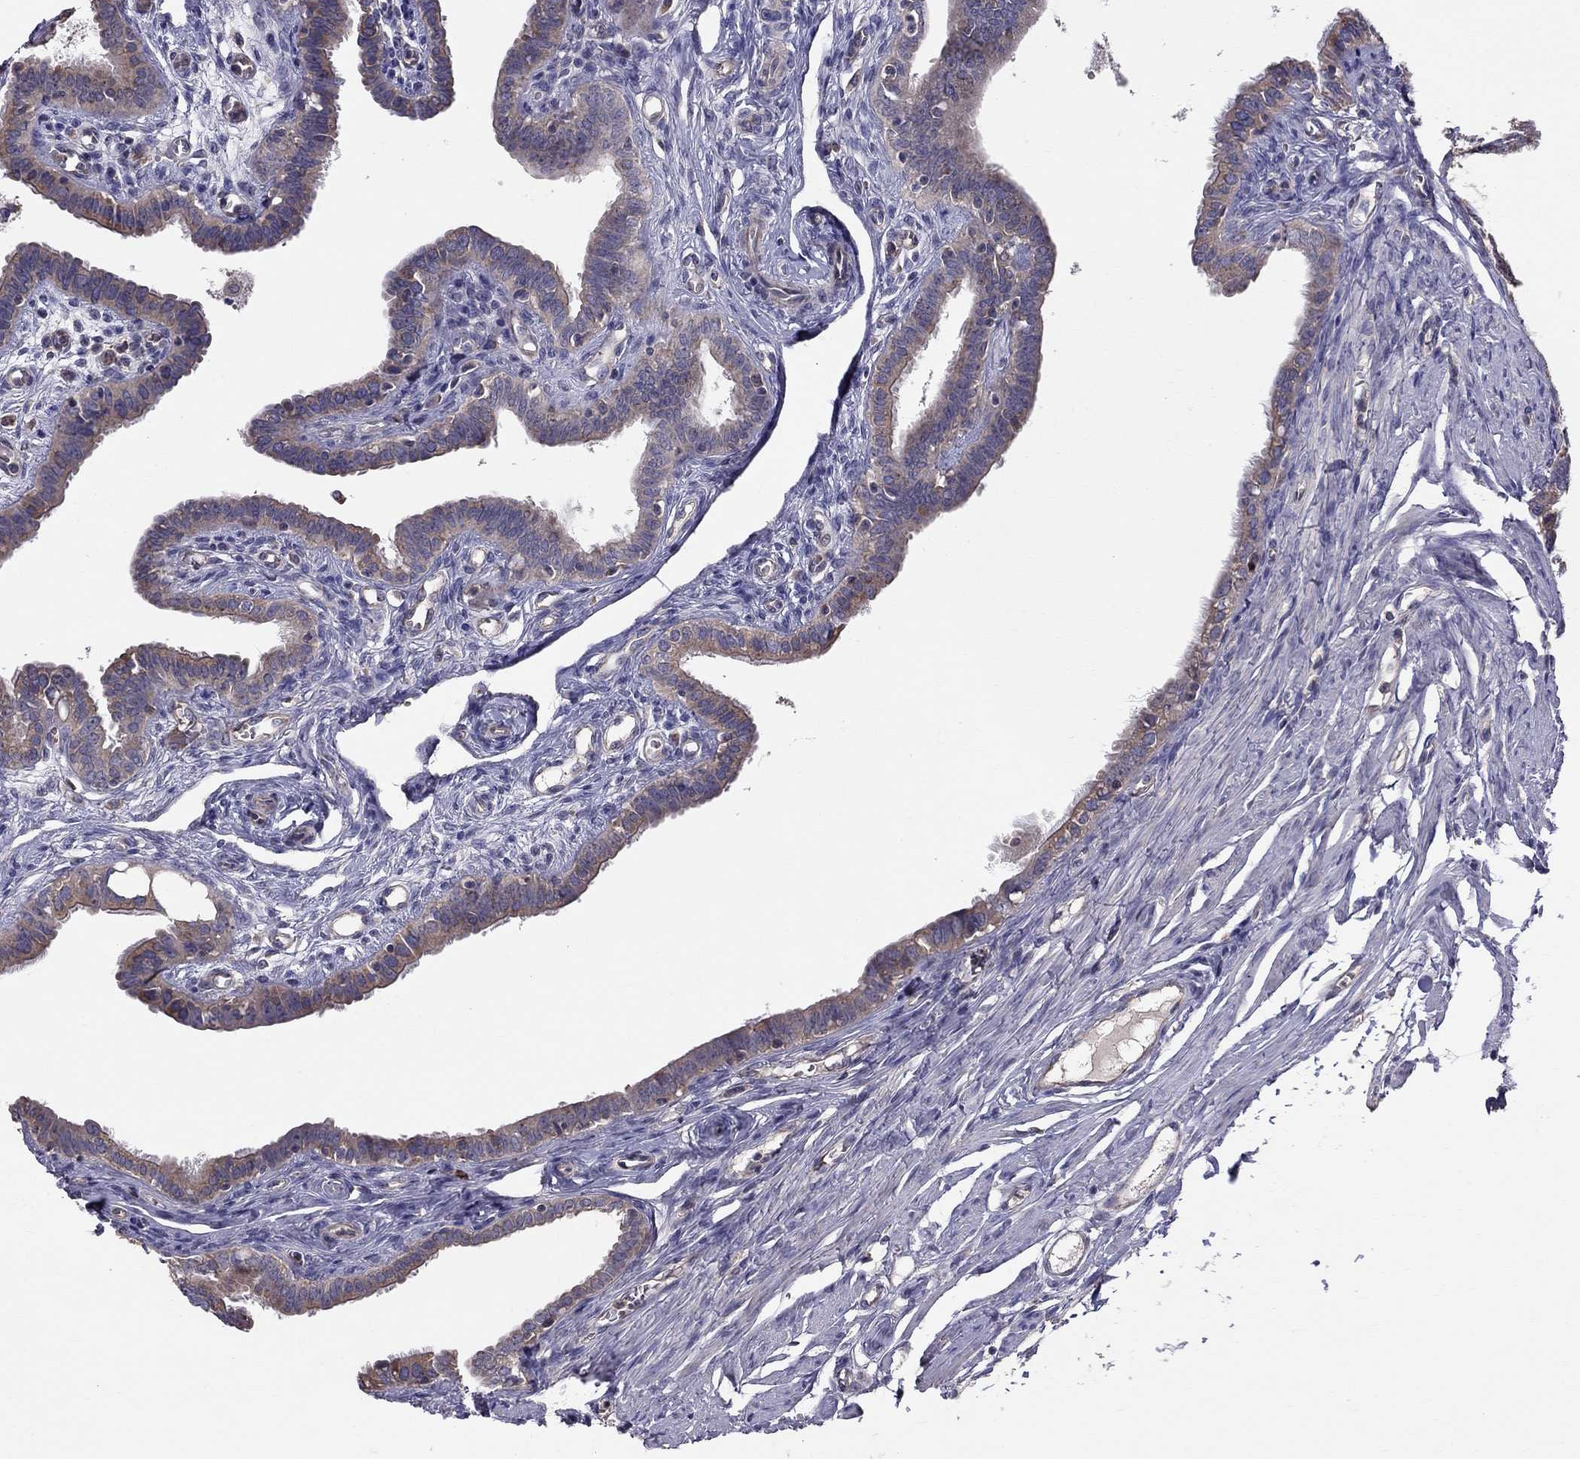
{"staining": {"intensity": "moderate", "quantity": "25%-75%", "location": "cytoplasmic/membranous"}, "tissue": "fallopian tube", "cell_type": "Glandular cells", "image_type": "normal", "snomed": [{"axis": "morphology", "description": "Normal tissue, NOS"}, {"axis": "morphology", "description": "Carcinoma, endometroid"}, {"axis": "topography", "description": "Fallopian tube"}, {"axis": "topography", "description": "Ovary"}], "caption": "This histopathology image reveals benign fallopian tube stained with IHC to label a protein in brown. The cytoplasmic/membranous of glandular cells show moderate positivity for the protein. Nuclei are counter-stained blue.", "gene": "PIK3CG", "patient": {"sex": "female", "age": 42}}